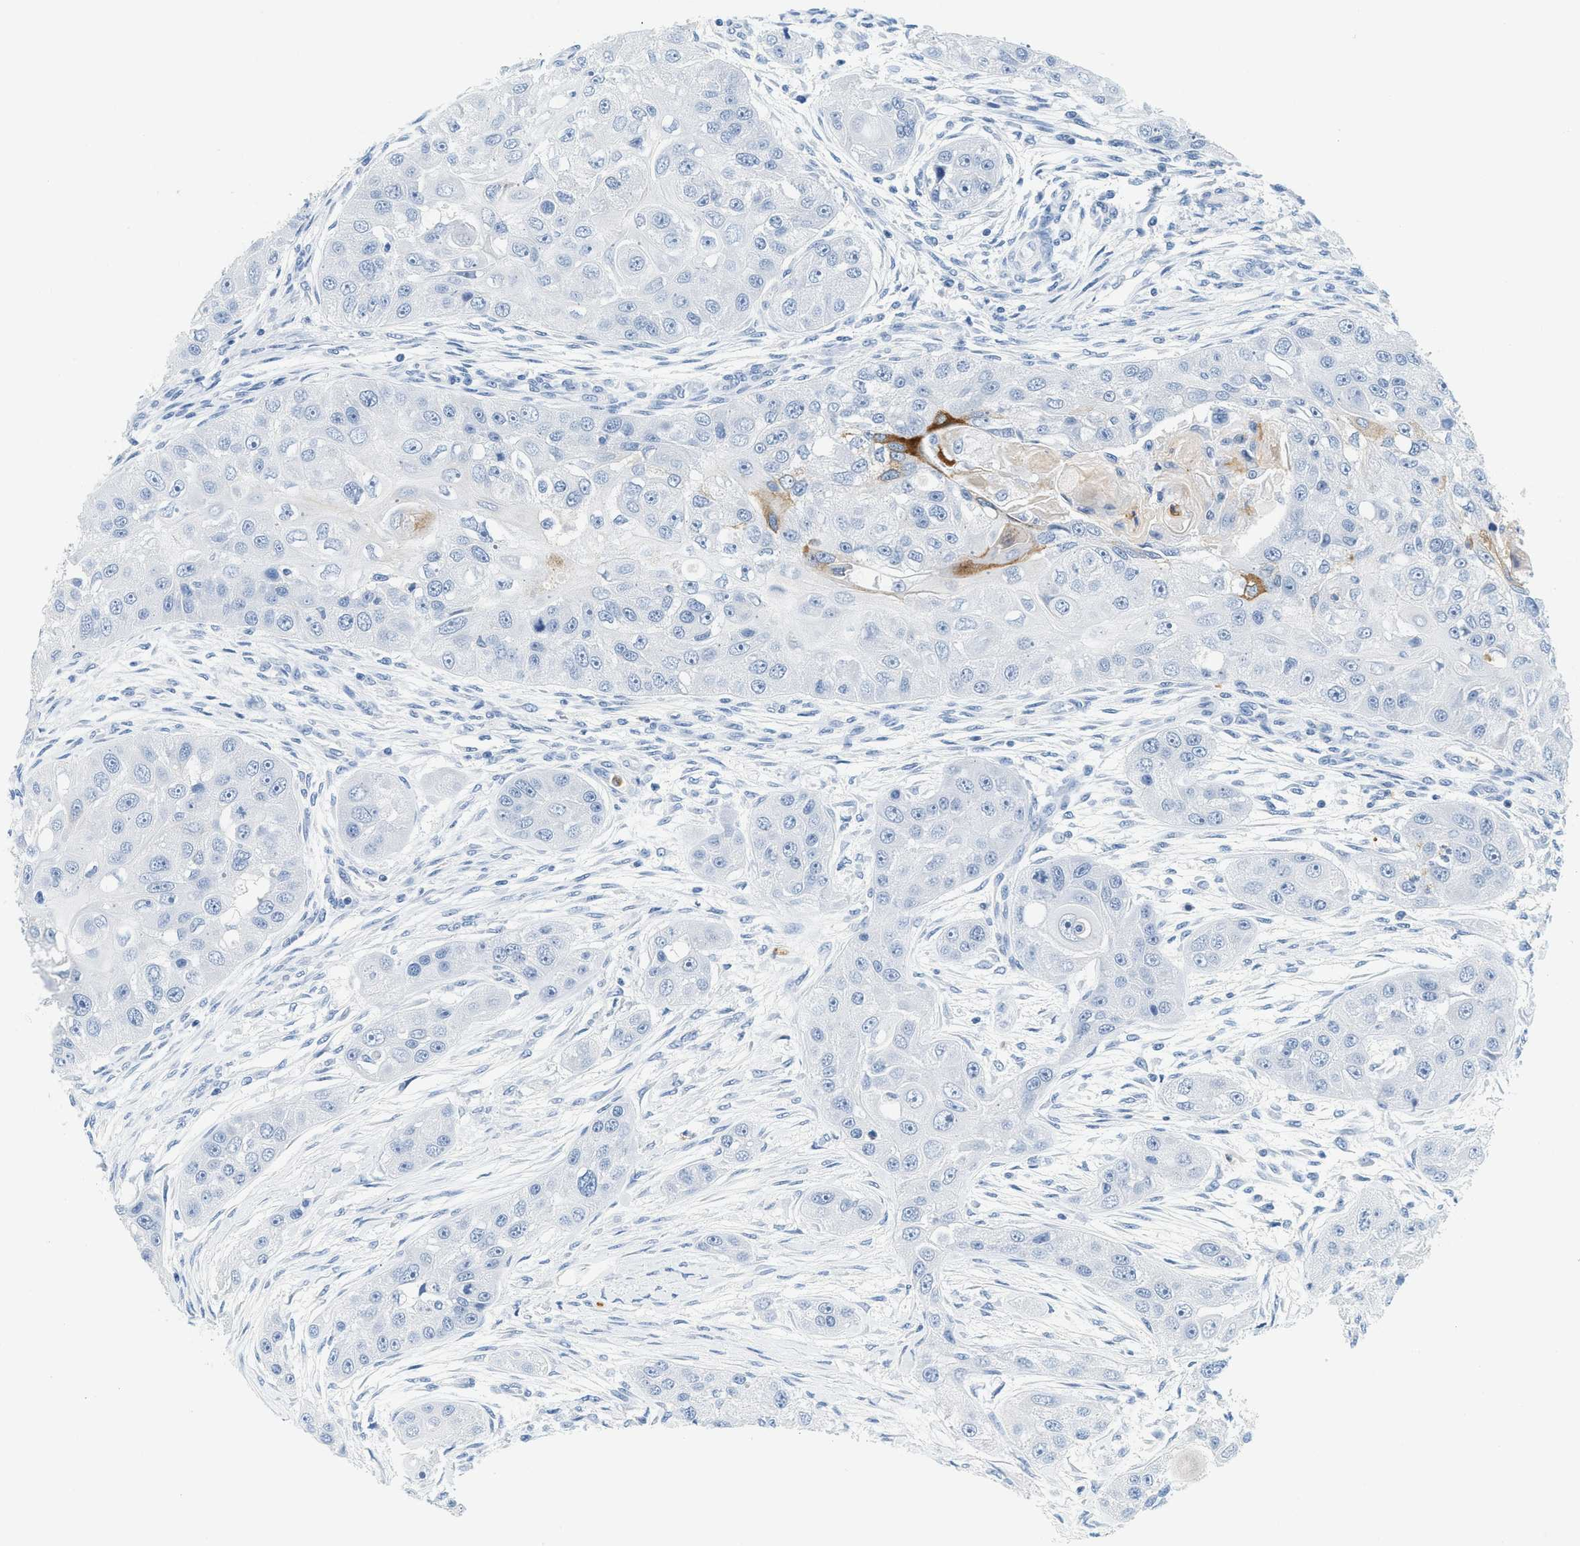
{"staining": {"intensity": "weak", "quantity": "<25%", "location": "cytoplasmic/membranous"}, "tissue": "head and neck cancer", "cell_type": "Tumor cells", "image_type": "cancer", "snomed": [{"axis": "morphology", "description": "Normal tissue, NOS"}, {"axis": "morphology", "description": "Squamous cell carcinoma, NOS"}, {"axis": "topography", "description": "Skeletal muscle"}, {"axis": "topography", "description": "Head-Neck"}], "caption": "Immunohistochemistry photomicrograph of neoplastic tissue: head and neck cancer (squamous cell carcinoma) stained with DAB (3,3'-diaminobenzidine) reveals no significant protein expression in tumor cells.", "gene": "LCN2", "patient": {"sex": "male", "age": 51}}